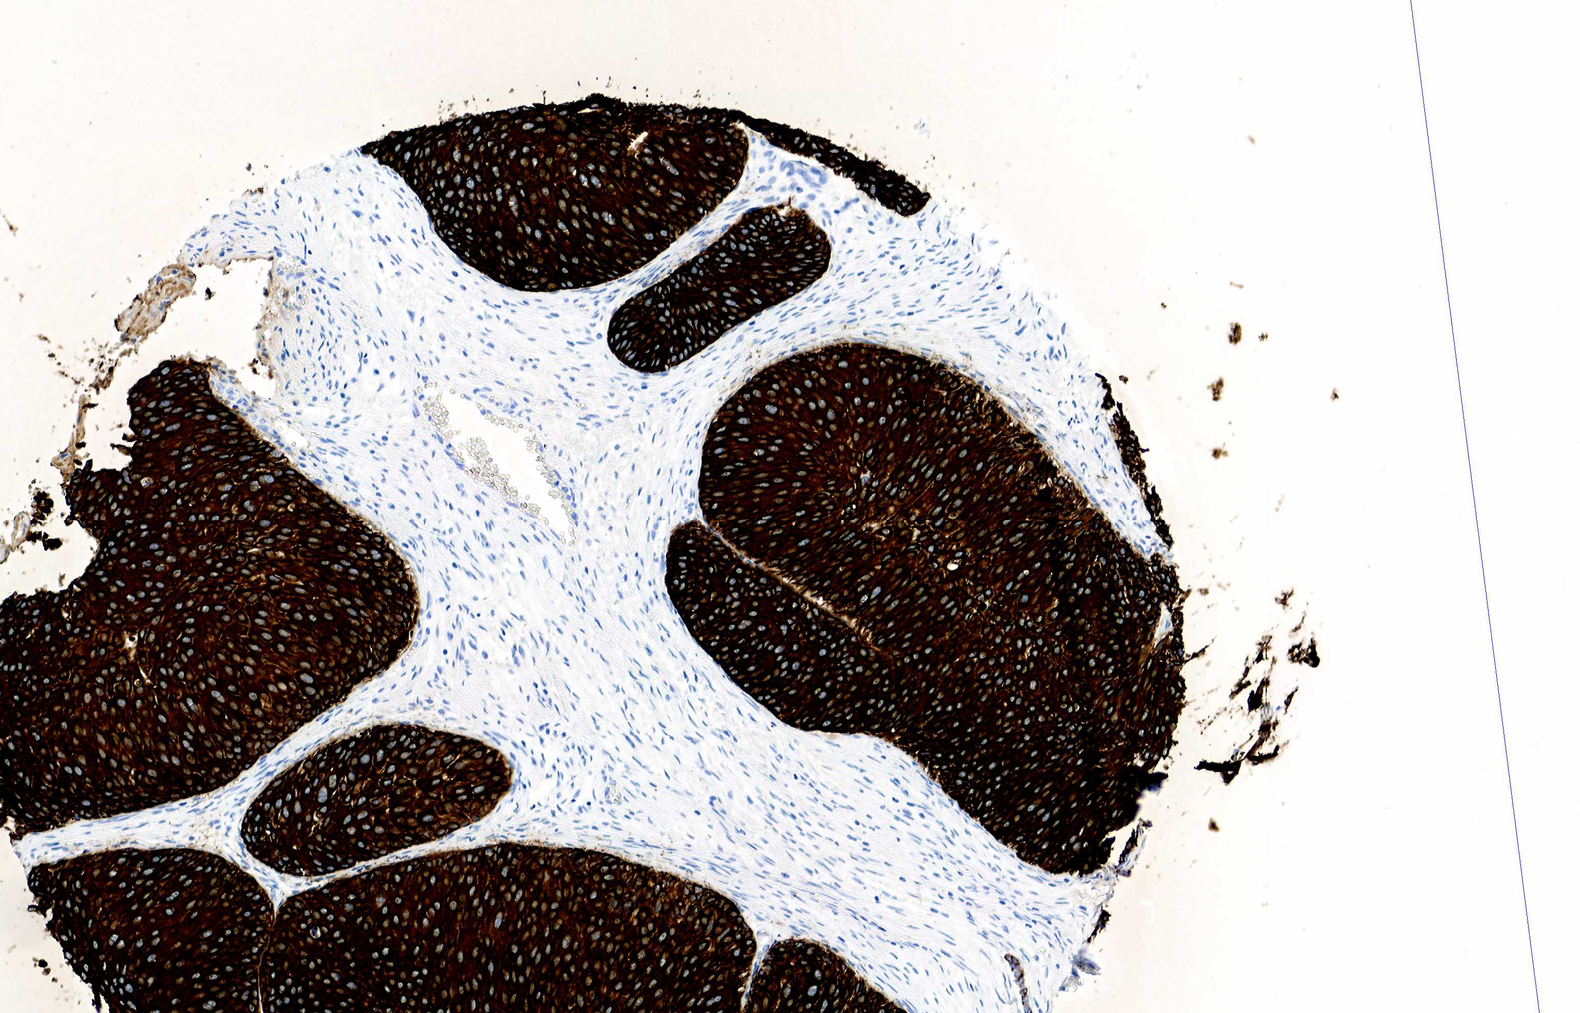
{"staining": {"intensity": "strong", "quantity": ">75%", "location": "cytoplasmic/membranous"}, "tissue": "urothelial cancer", "cell_type": "Tumor cells", "image_type": "cancer", "snomed": [{"axis": "morphology", "description": "Urothelial carcinoma, Low grade"}, {"axis": "topography", "description": "Urinary bladder"}], "caption": "Urothelial cancer stained with IHC demonstrates strong cytoplasmic/membranous expression in about >75% of tumor cells.", "gene": "KRT7", "patient": {"sex": "male", "age": 84}}